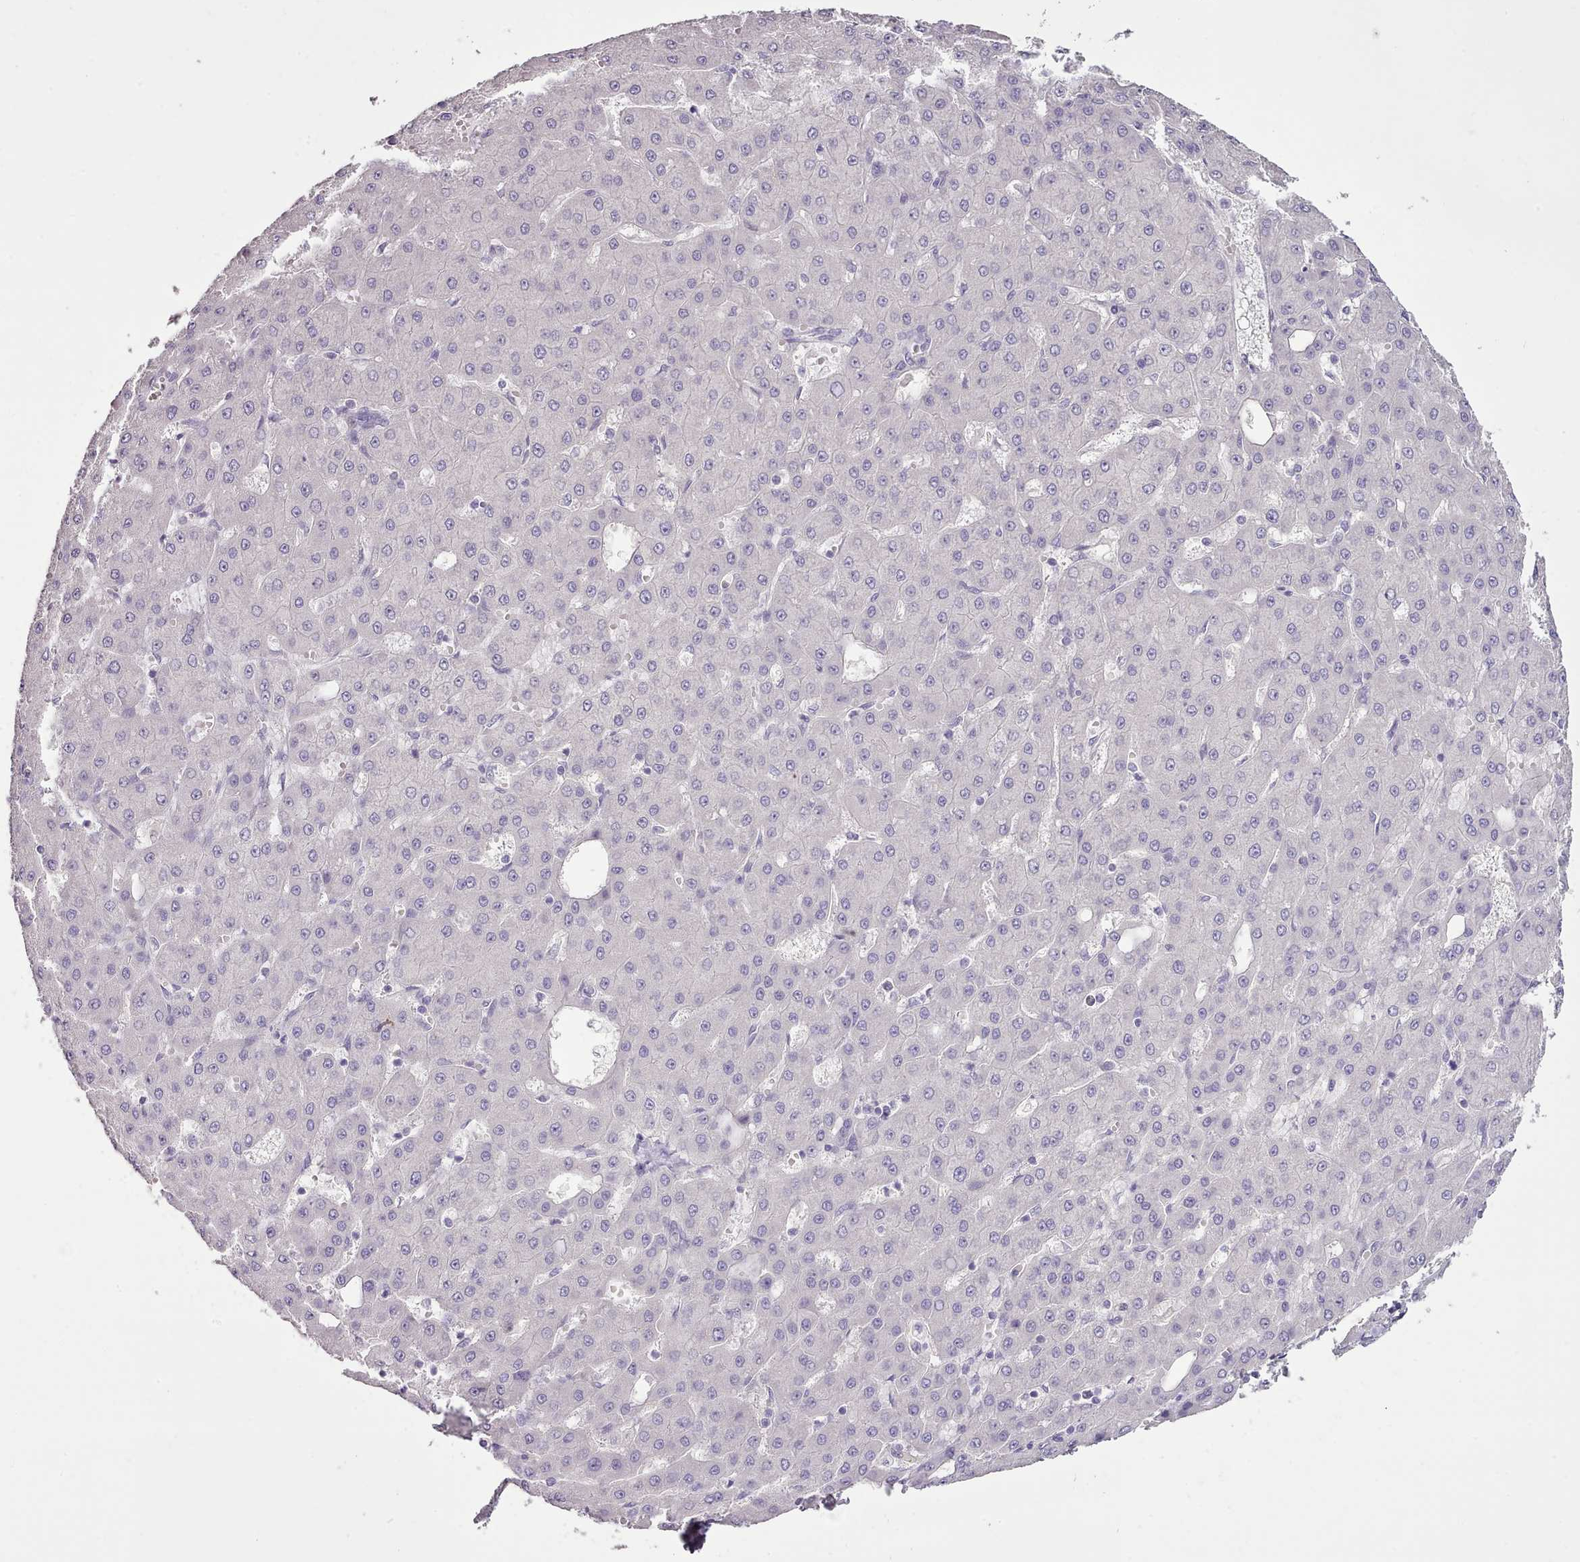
{"staining": {"intensity": "negative", "quantity": "none", "location": "none"}, "tissue": "liver cancer", "cell_type": "Tumor cells", "image_type": "cancer", "snomed": [{"axis": "morphology", "description": "Carcinoma, Hepatocellular, NOS"}, {"axis": "topography", "description": "Liver"}], "caption": "DAB immunohistochemical staining of human hepatocellular carcinoma (liver) exhibits no significant expression in tumor cells.", "gene": "BLOC1S2", "patient": {"sex": "male", "age": 47}}